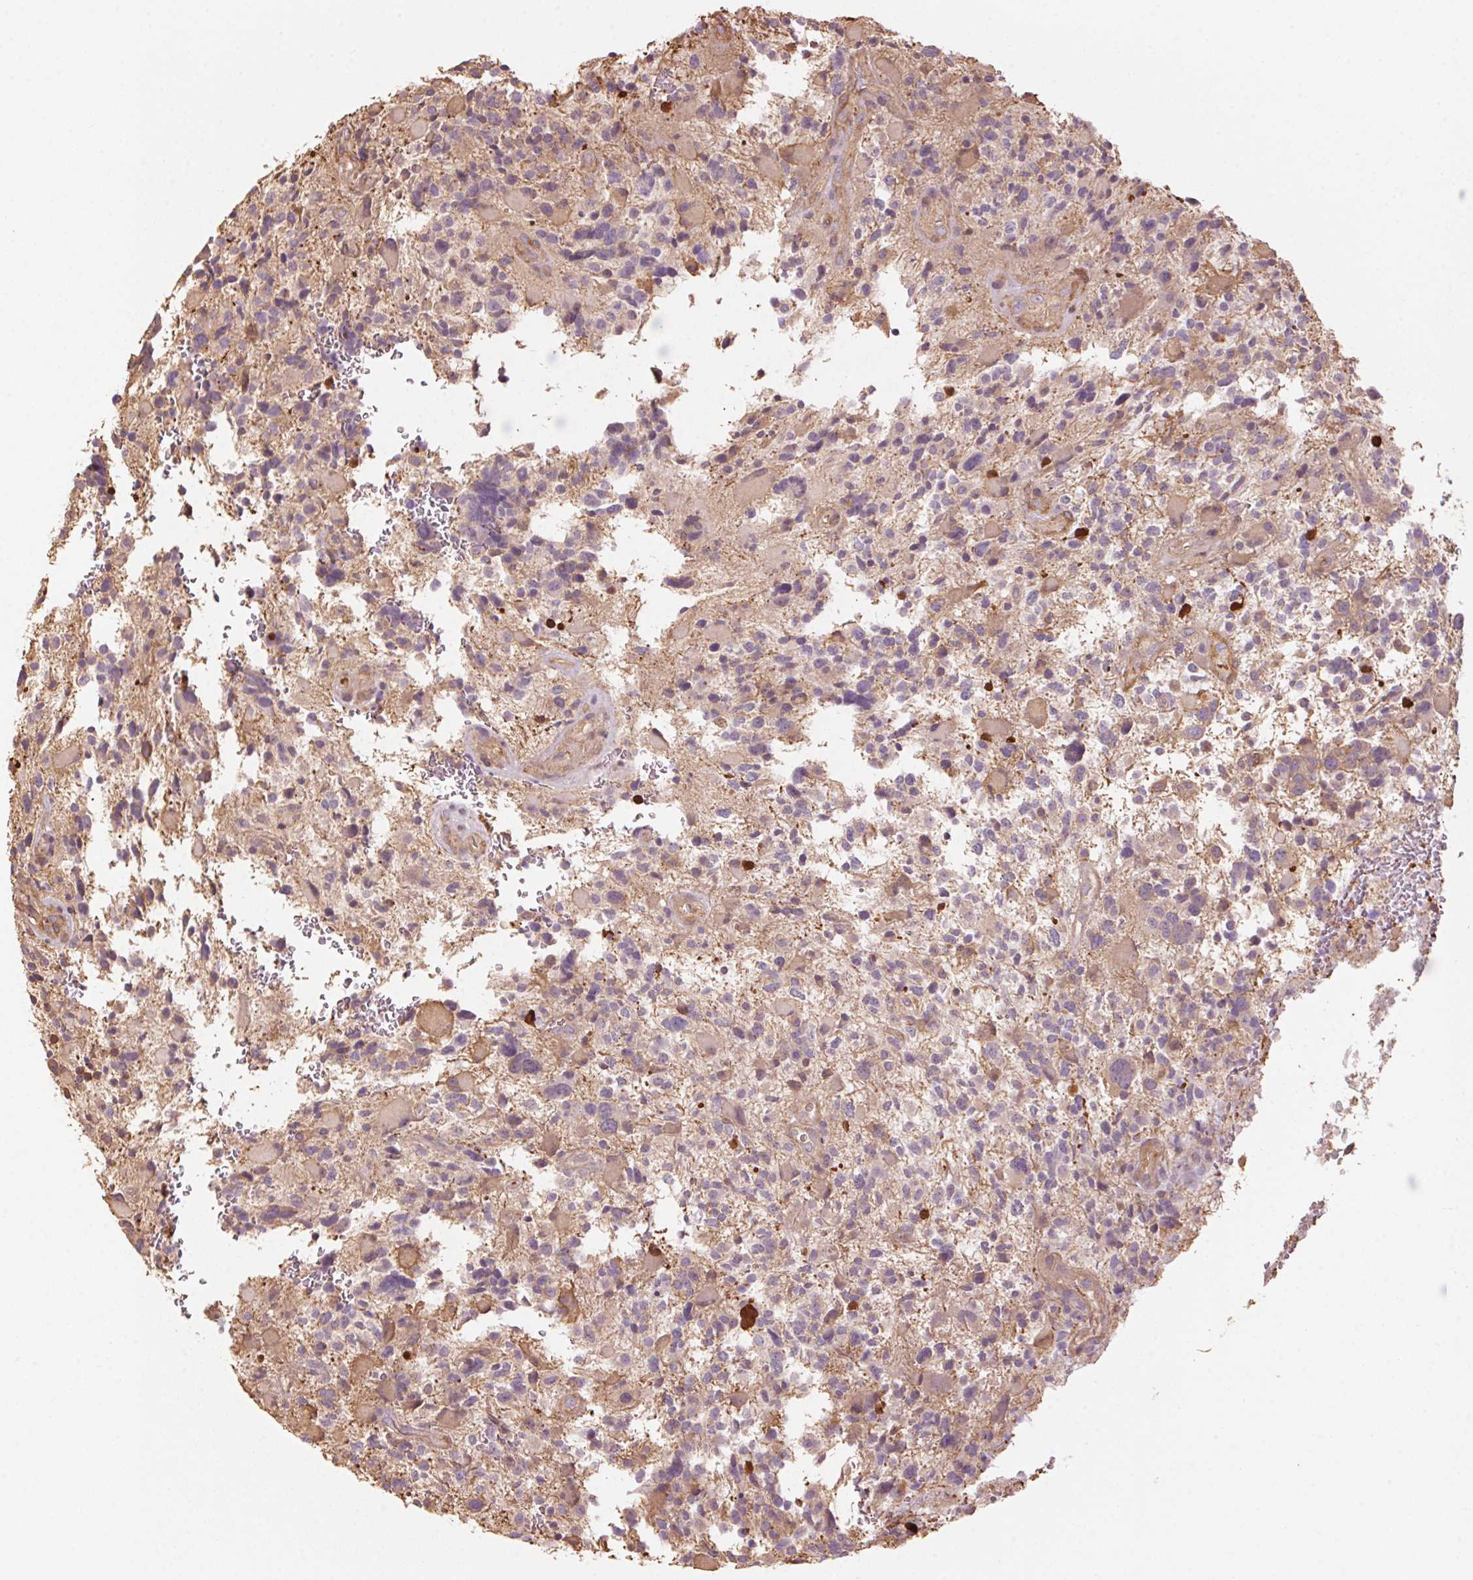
{"staining": {"intensity": "weak", "quantity": "25%-75%", "location": "cytoplasmic/membranous"}, "tissue": "glioma", "cell_type": "Tumor cells", "image_type": "cancer", "snomed": [{"axis": "morphology", "description": "Glioma, malignant, High grade"}, {"axis": "topography", "description": "Brain"}], "caption": "High-magnification brightfield microscopy of malignant glioma (high-grade) stained with DAB (3,3'-diaminobenzidine) (brown) and counterstained with hematoxylin (blue). tumor cells exhibit weak cytoplasmic/membranous staining is identified in approximately25%-75% of cells.", "gene": "QDPR", "patient": {"sex": "female", "age": 71}}